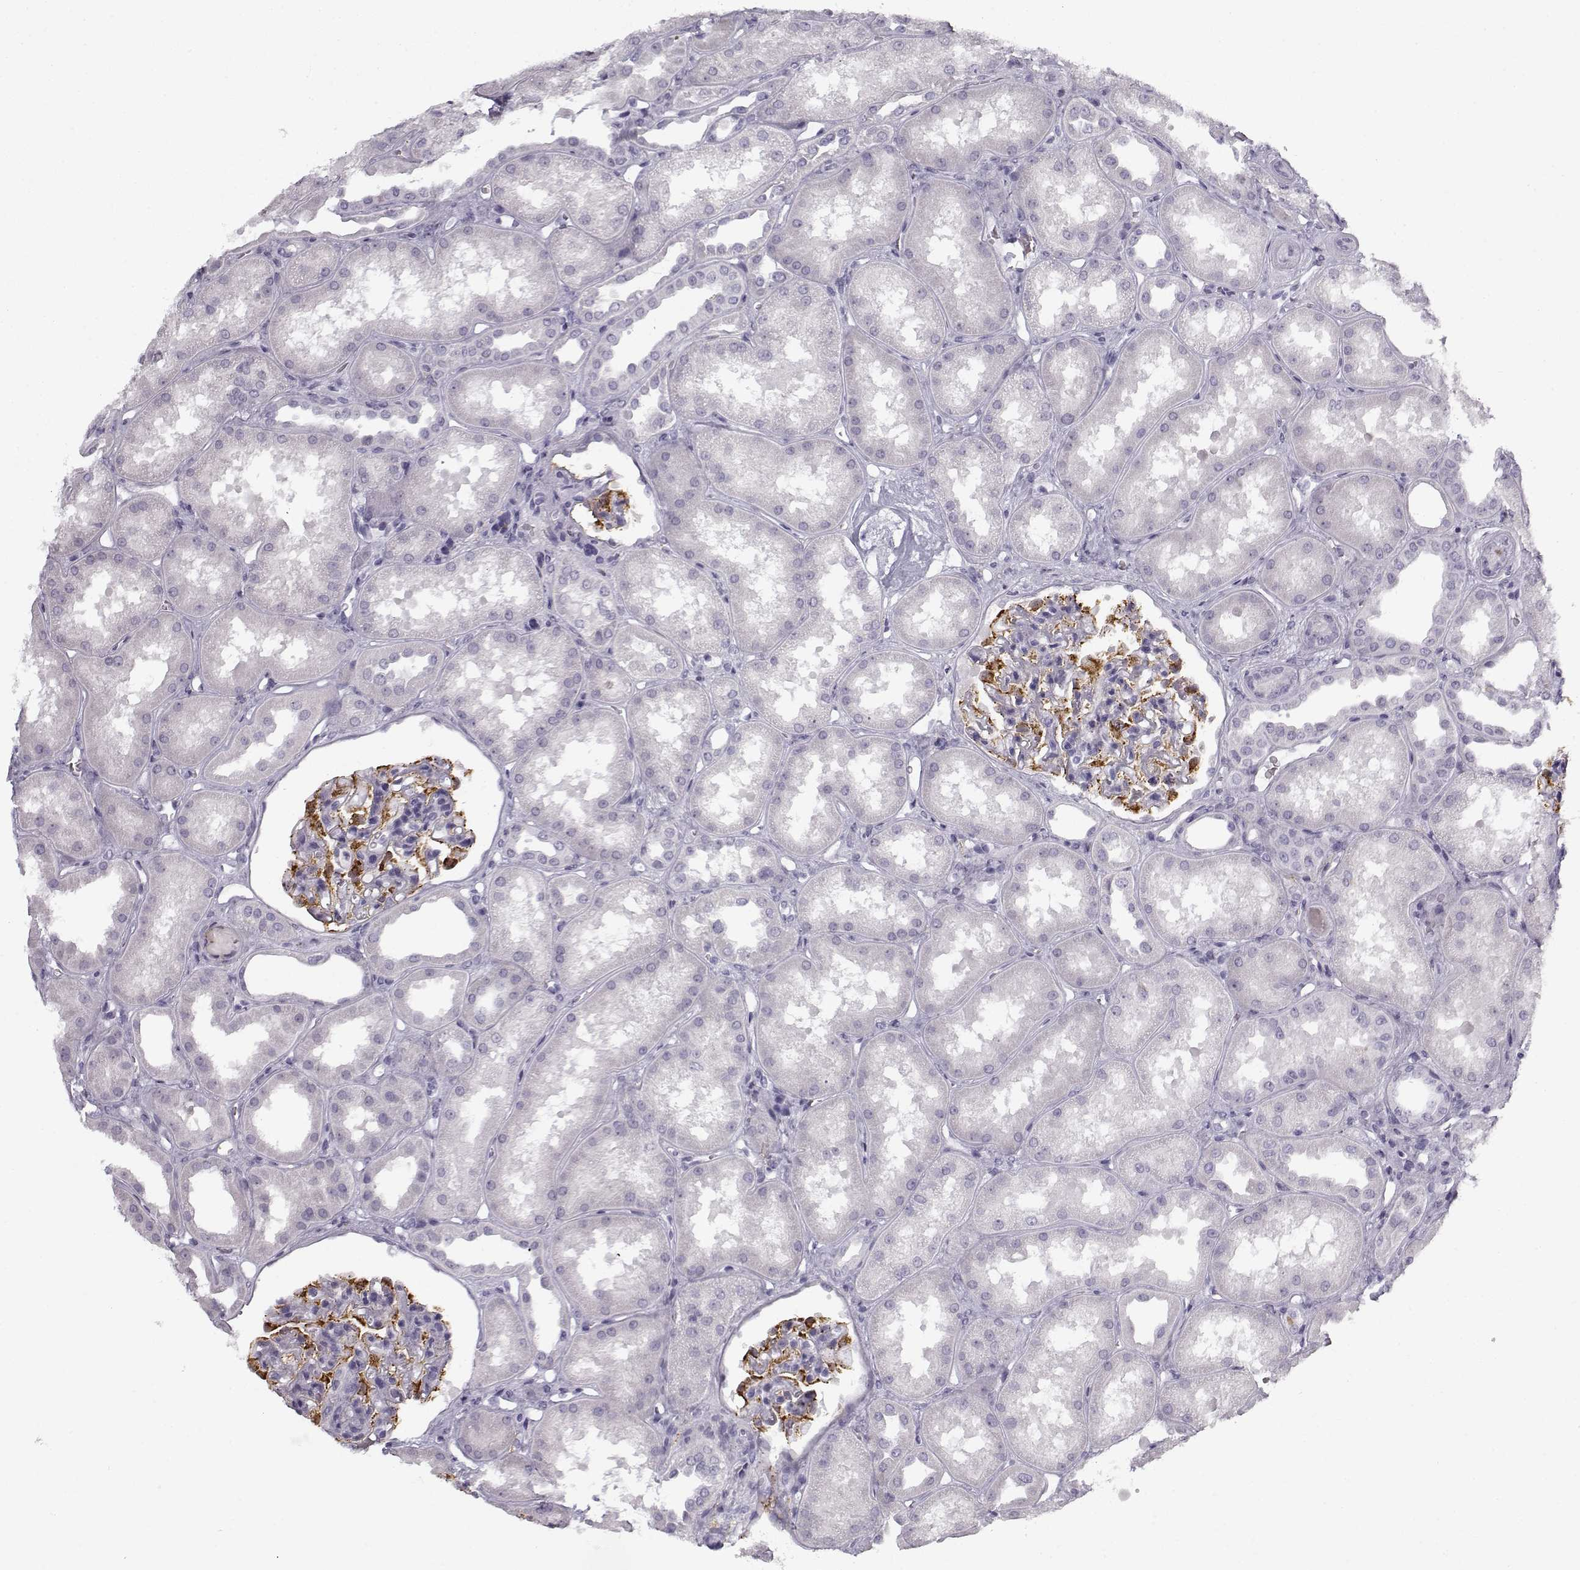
{"staining": {"intensity": "strong", "quantity": "25%-75%", "location": "cytoplasmic/membranous"}, "tissue": "kidney", "cell_type": "Cells in glomeruli", "image_type": "normal", "snomed": [{"axis": "morphology", "description": "Normal tissue, NOS"}, {"axis": "topography", "description": "Kidney"}], "caption": "Human kidney stained for a protein (brown) demonstrates strong cytoplasmic/membranous positive staining in approximately 25%-75% of cells in glomeruli.", "gene": "SNCA", "patient": {"sex": "male", "age": 61}}